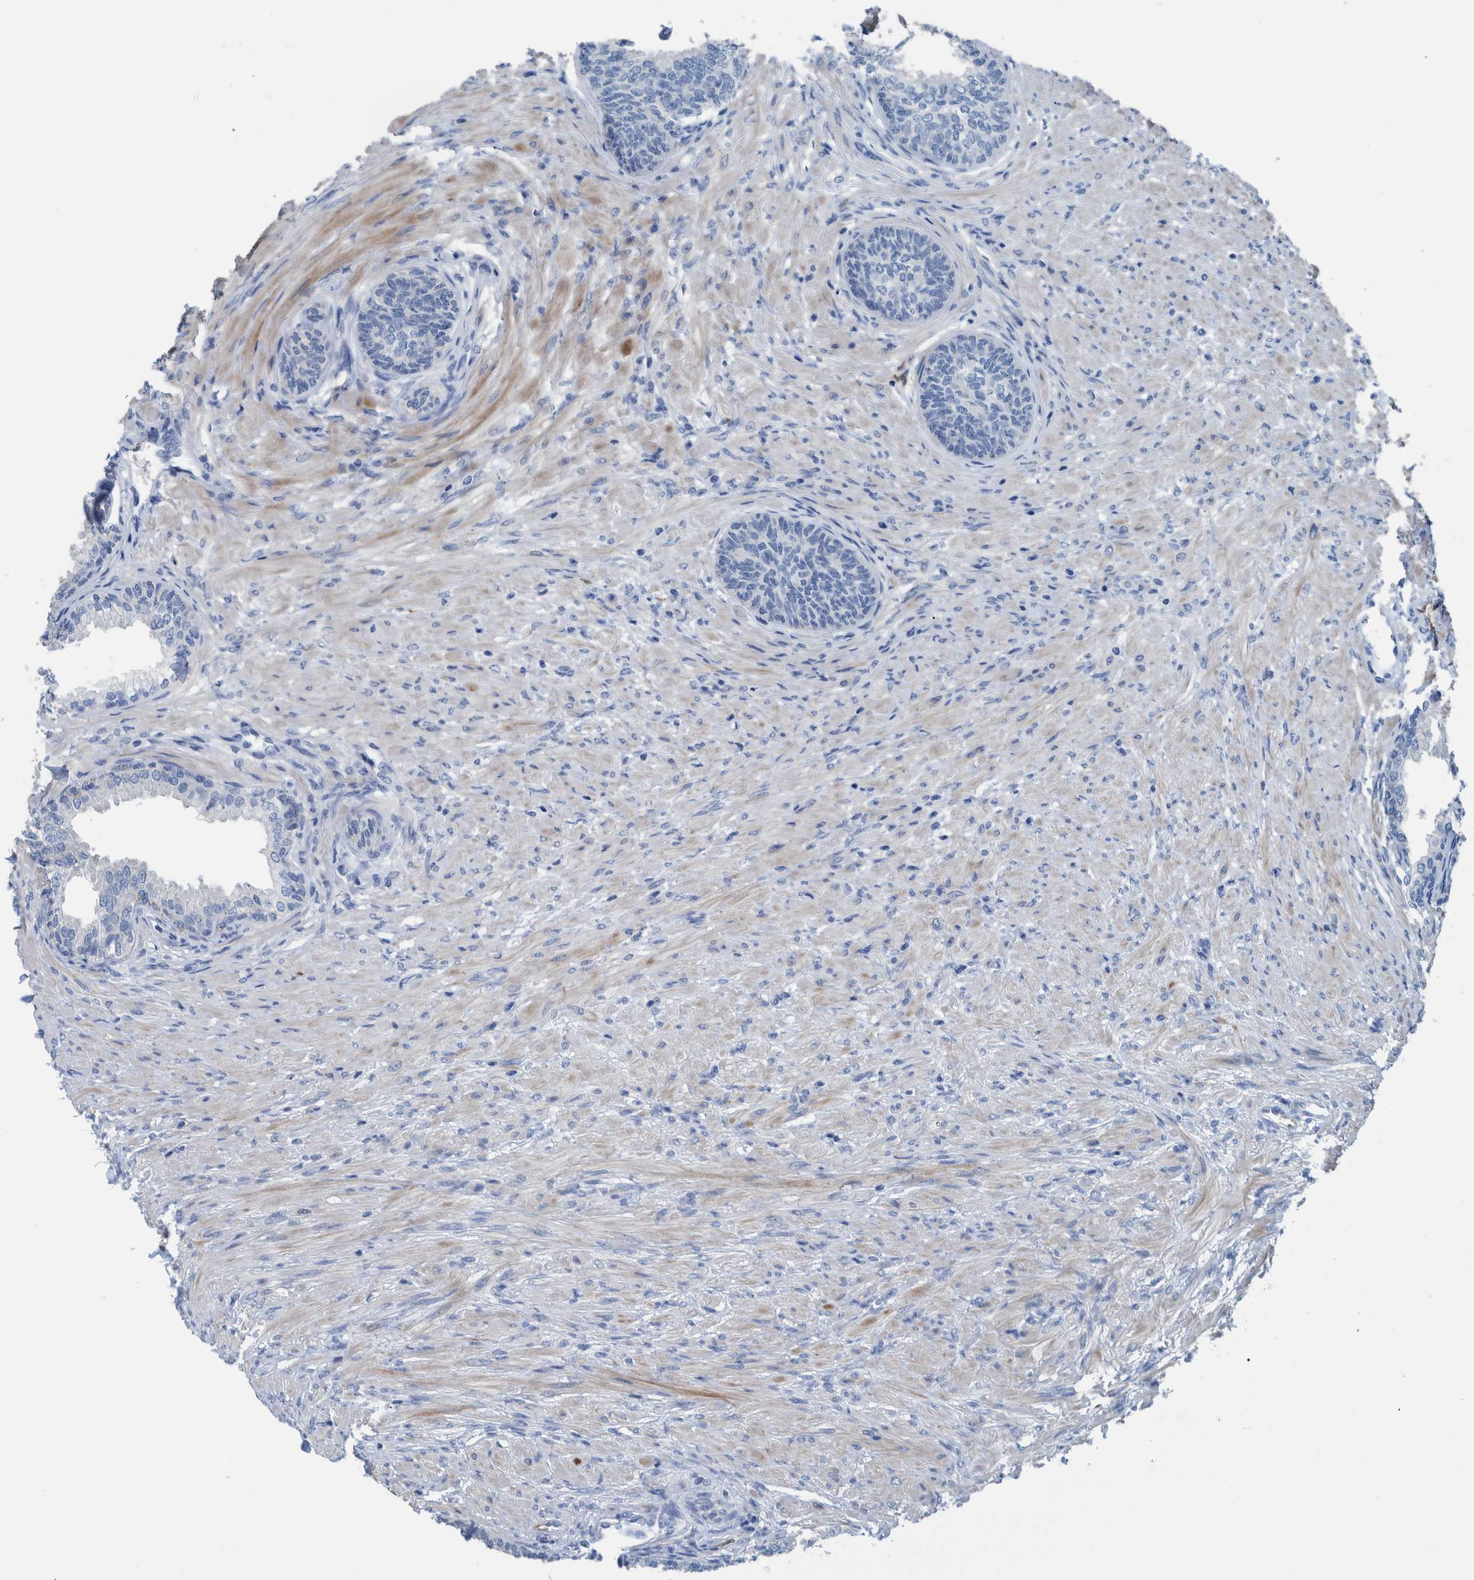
{"staining": {"intensity": "negative", "quantity": "none", "location": "none"}, "tissue": "prostate", "cell_type": "Glandular cells", "image_type": "normal", "snomed": [{"axis": "morphology", "description": "Normal tissue, NOS"}, {"axis": "topography", "description": "Prostate"}], "caption": "Human prostate stained for a protein using immunohistochemistry (IHC) shows no staining in glandular cells.", "gene": "IDO1", "patient": {"sex": "male", "age": 76}}